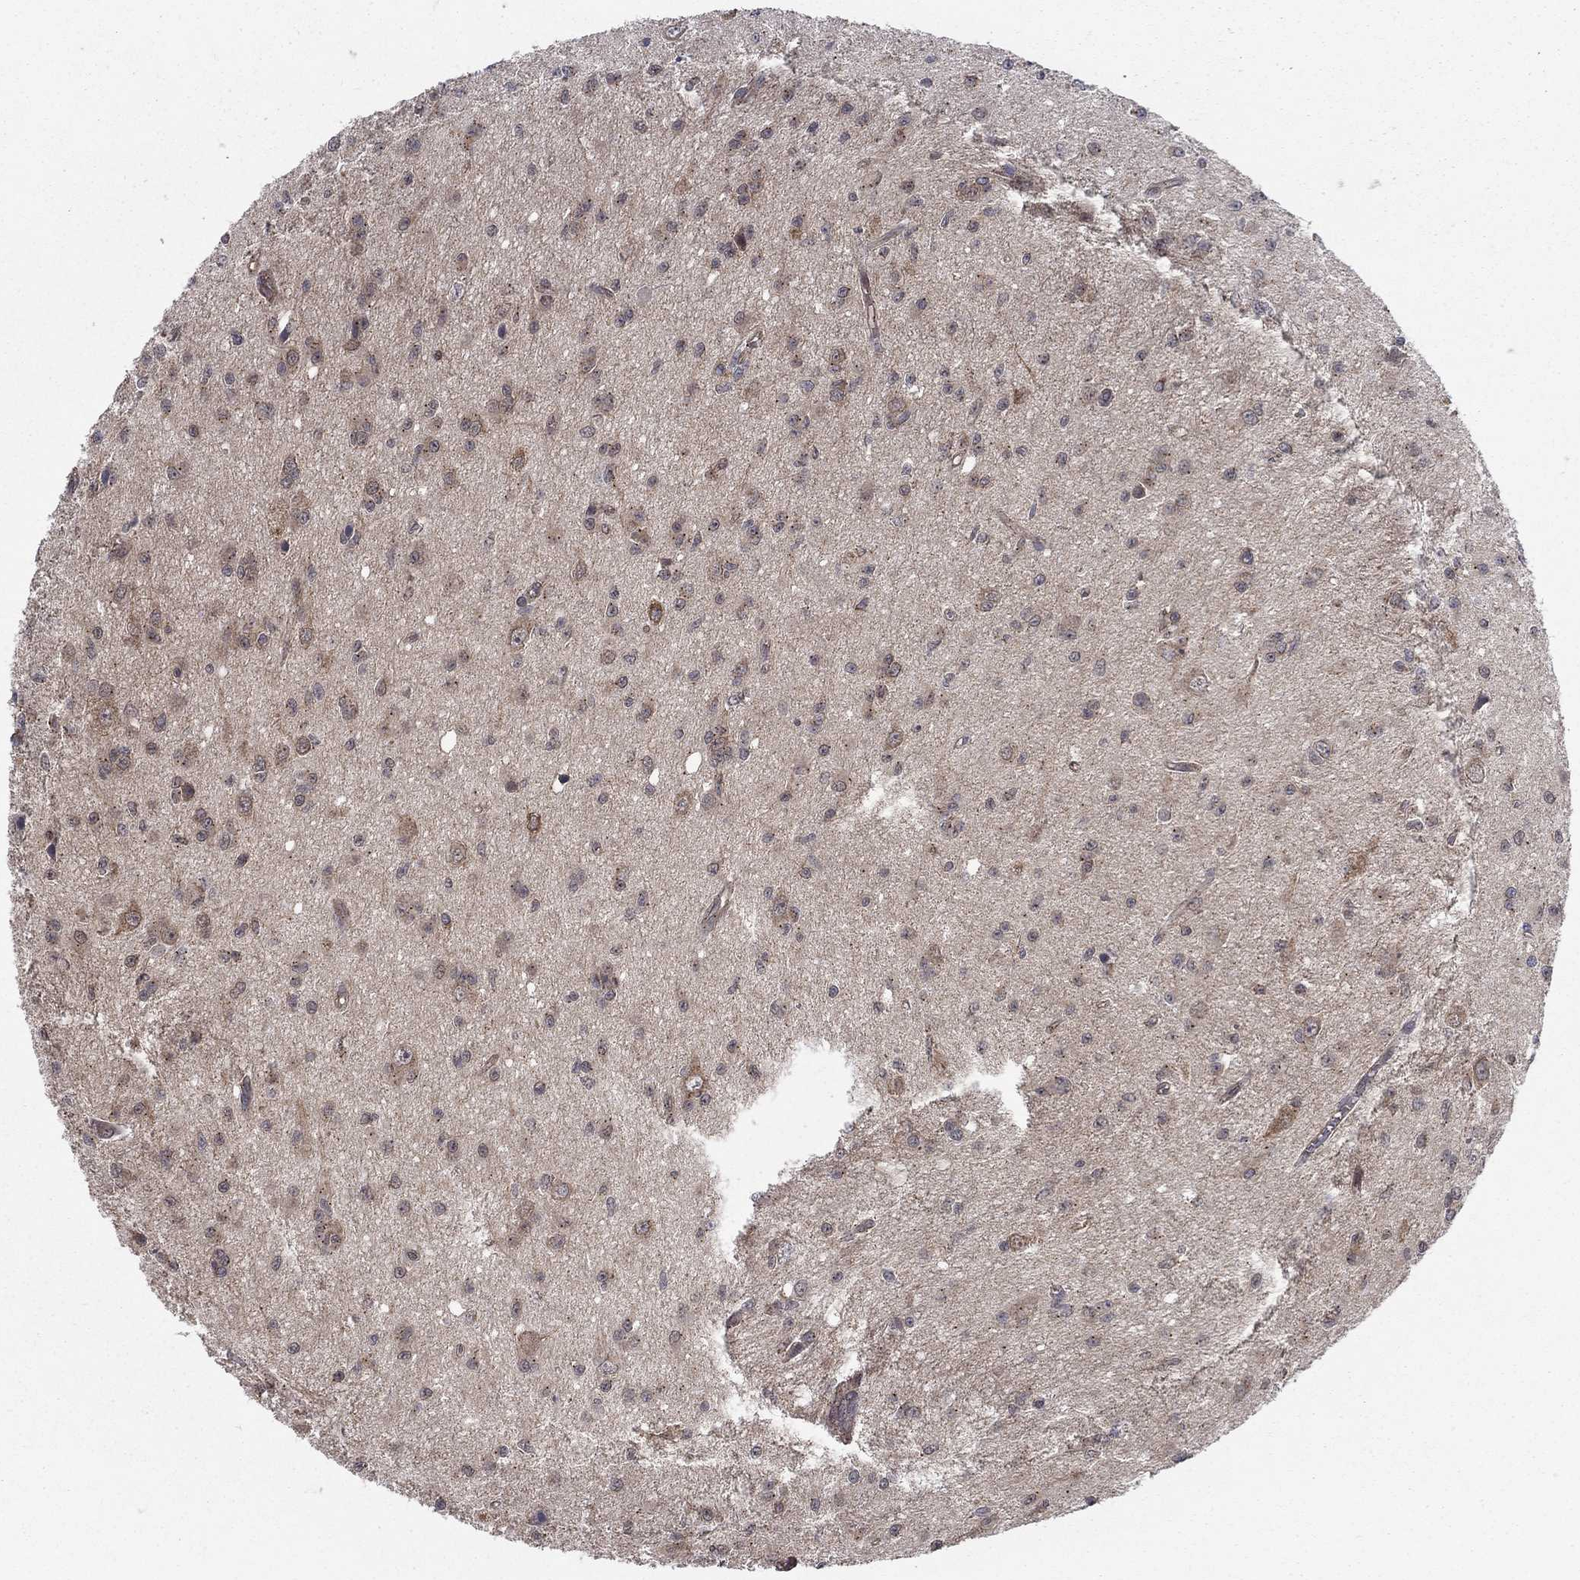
{"staining": {"intensity": "moderate", "quantity": "25%-75%", "location": "cytoplasmic/membranous"}, "tissue": "glioma", "cell_type": "Tumor cells", "image_type": "cancer", "snomed": [{"axis": "morphology", "description": "Glioma, malignant, Low grade"}, {"axis": "topography", "description": "Brain"}], "caption": "Brown immunohistochemical staining in glioma reveals moderate cytoplasmic/membranous expression in approximately 25%-75% of tumor cells. (DAB IHC with brightfield microscopy, high magnification).", "gene": "SH3RF1", "patient": {"sex": "female", "age": 45}}